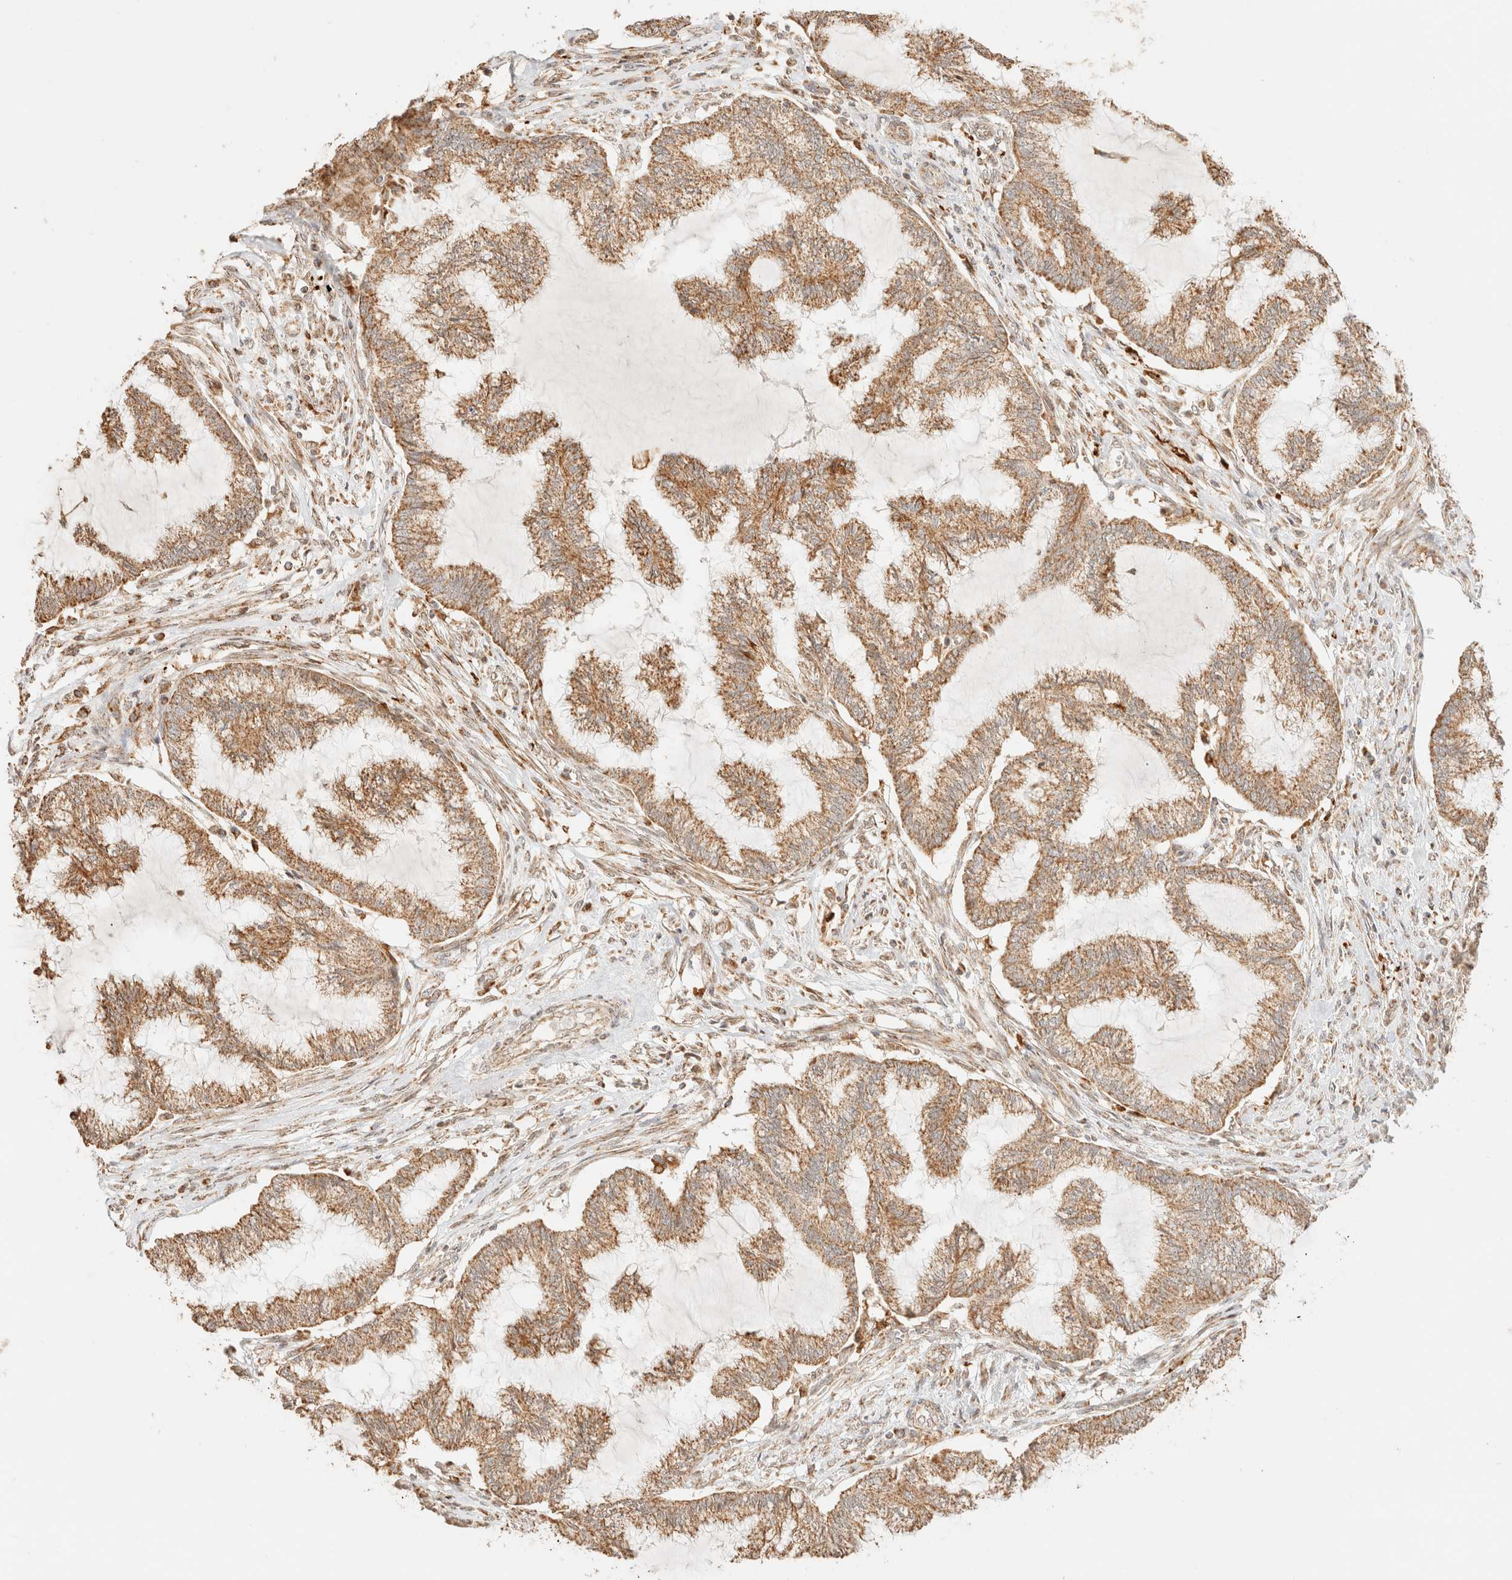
{"staining": {"intensity": "moderate", "quantity": ">75%", "location": "cytoplasmic/membranous"}, "tissue": "endometrial cancer", "cell_type": "Tumor cells", "image_type": "cancer", "snomed": [{"axis": "morphology", "description": "Adenocarcinoma, NOS"}, {"axis": "topography", "description": "Endometrium"}], "caption": "Tumor cells exhibit moderate cytoplasmic/membranous positivity in approximately >75% of cells in endometrial cancer (adenocarcinoma).", "gene": "TACO1", "patient": {"sex": "female", "age": 86}}